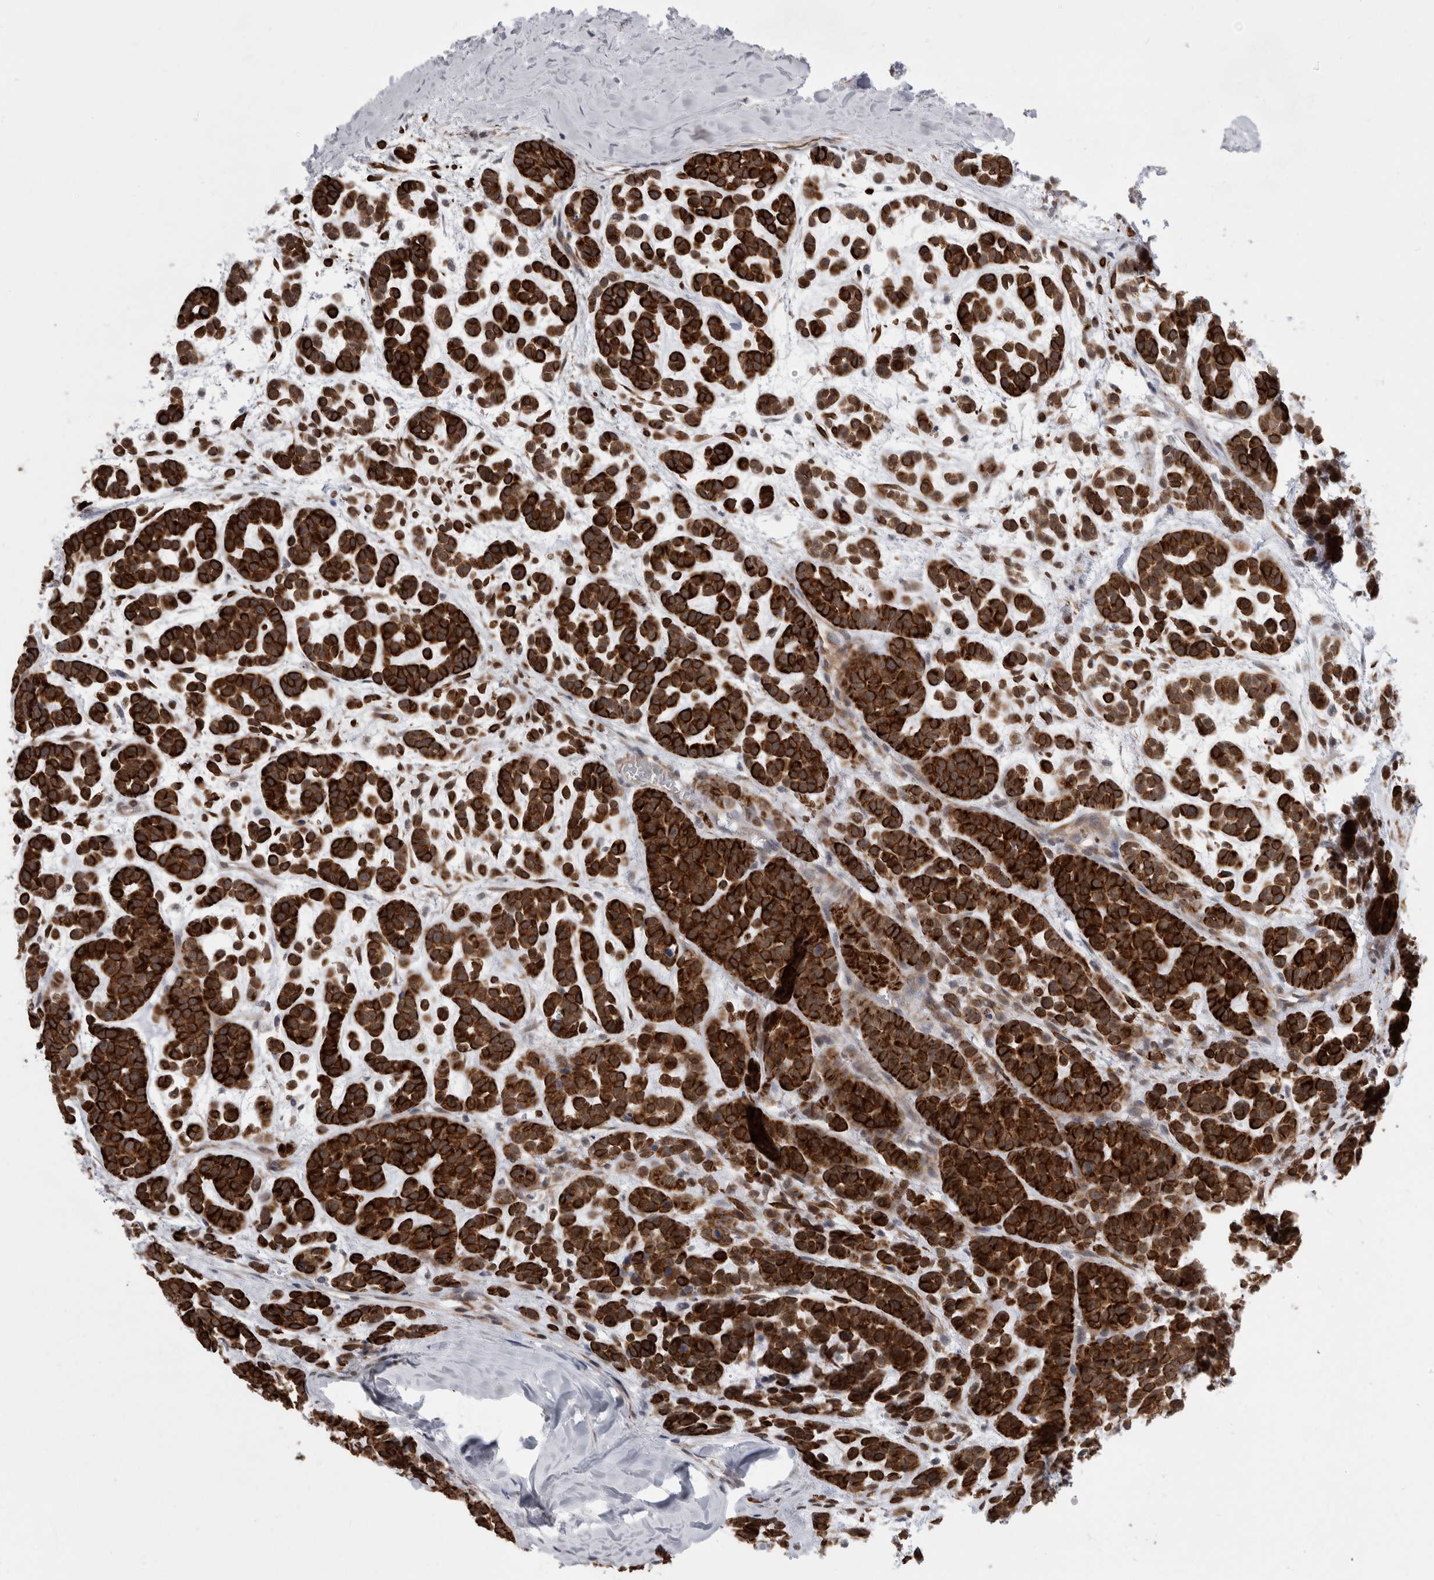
{"staining": {"intensity": "strong", "quantity": ">75%", "location": "cytoplasmic/membranous"}, "tissue": "head and neck cancer", "cell_type": "Tumor cells", "image_type": "cancer", "snomed": [{"axis": "morphology", "description": "Adenocarcinoma, NOS"}, {"axis": "morphology", "description": "Adenoma, NOS"}, {"axis": "topography", "description": "Head-Neck"}], "caption": "Immunohistochemical staining of human head and neck adenoma demonstrates high levels of strong cytoplasmic/membranous protein staining in about >75% of tumor cells.", "gene": "FAM83H", "patient": {"sex": "female", "age": 55}}